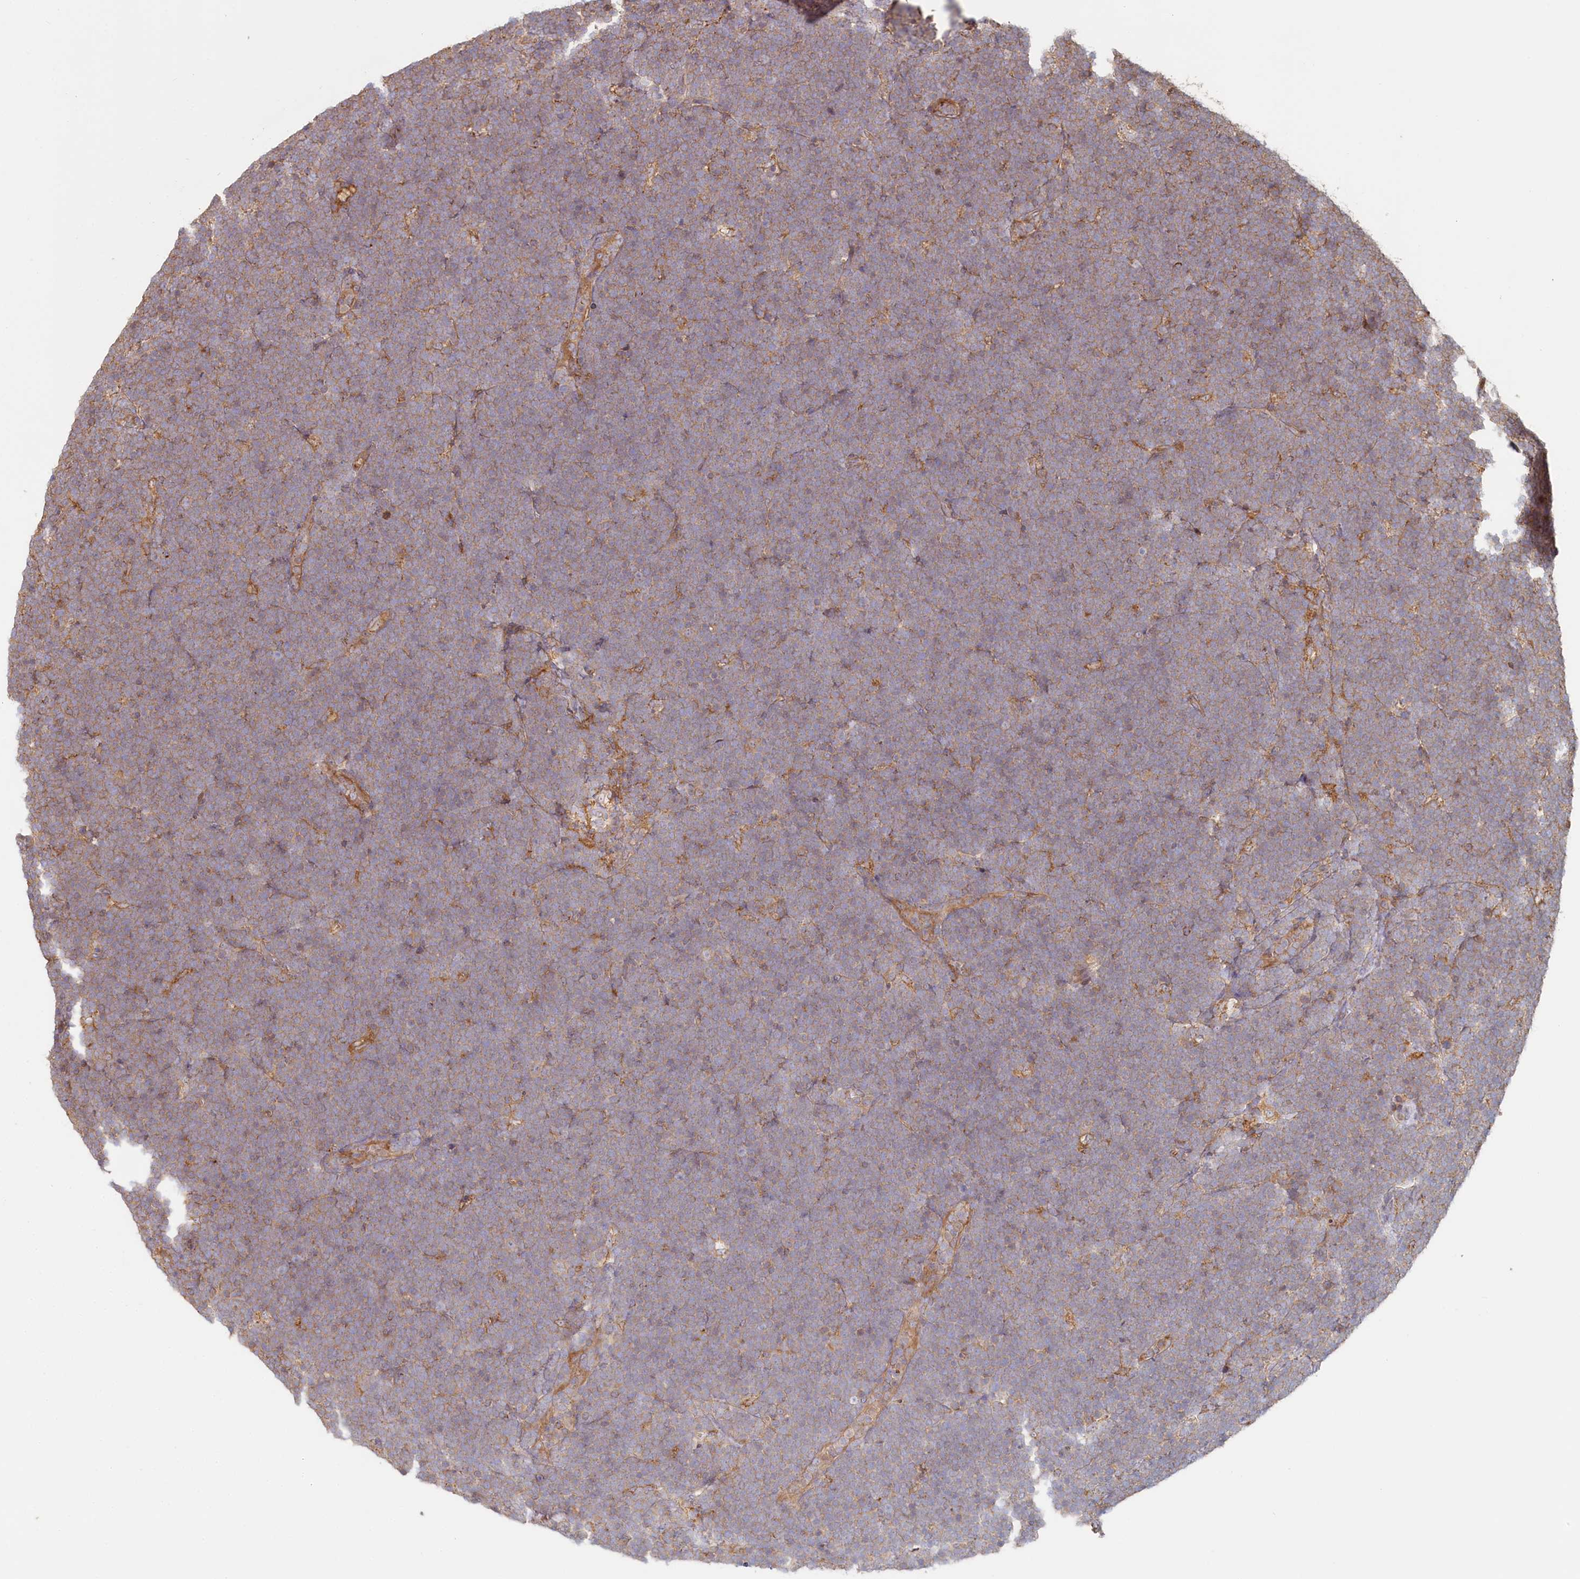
{"staining": {"intensity": "weak", "quantity": ">75%", "location": "cytoplasmic/membranous"}, "tissue": "lymphoma", "cell_type": "Tumor cells", "image_type": "cancer", "snomed": [{"axis": "morphology", "description": "Malignant lymphoma, non-Hodgkin's type, High grade"}, {"axis": "topography", "description": "Lymph node"}], "caption": "DAB (3,3'-diaminobenzidine) immunohistochemical staining of lymphoma demonstrates weak cytoplasmic/membranous protein staining in about >75% of tumor cells.", "gene": "HAL", "patient": {"sex": "male", "age": 13}}